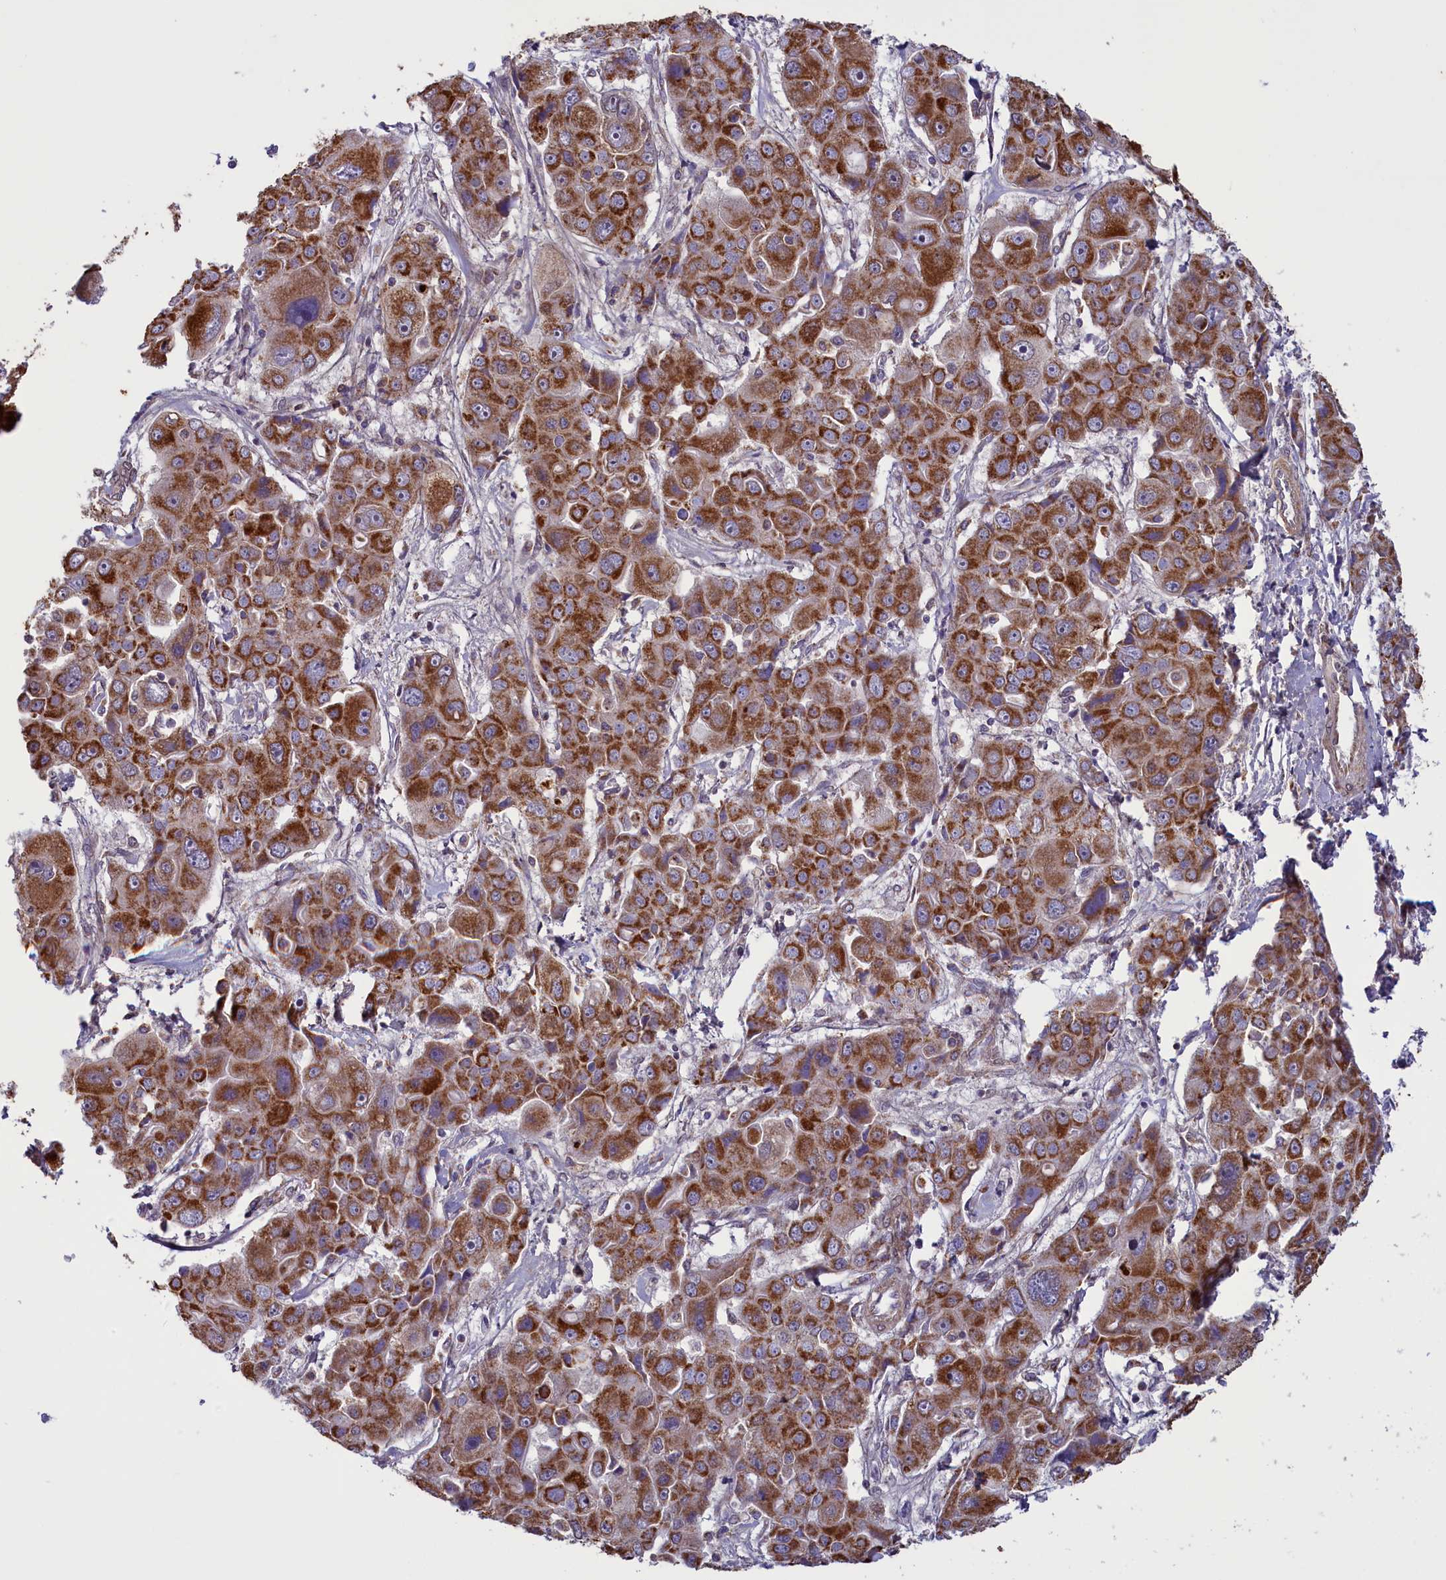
{"staining": {"intensity": "moderate", "quantity": ">75%", "location": "cytoplasmic/membranous"}, "tissue": "liver cancer", "cell_type": "Tumor cells", "image_type": "cancer", "snomed": [{"axis": "morphology", "description": "Cholangiocarcinoma"}, {"axis": "topography", "description": "Liver"}], "caption": "An image of liver cancer (cholangiocarcinoma) stained for a protein reveals moderate cytoplasmic/membranous brown staining in tumor cells.", "gene": "ACAD8", "patient": {"sex": "male", "age": 67}}